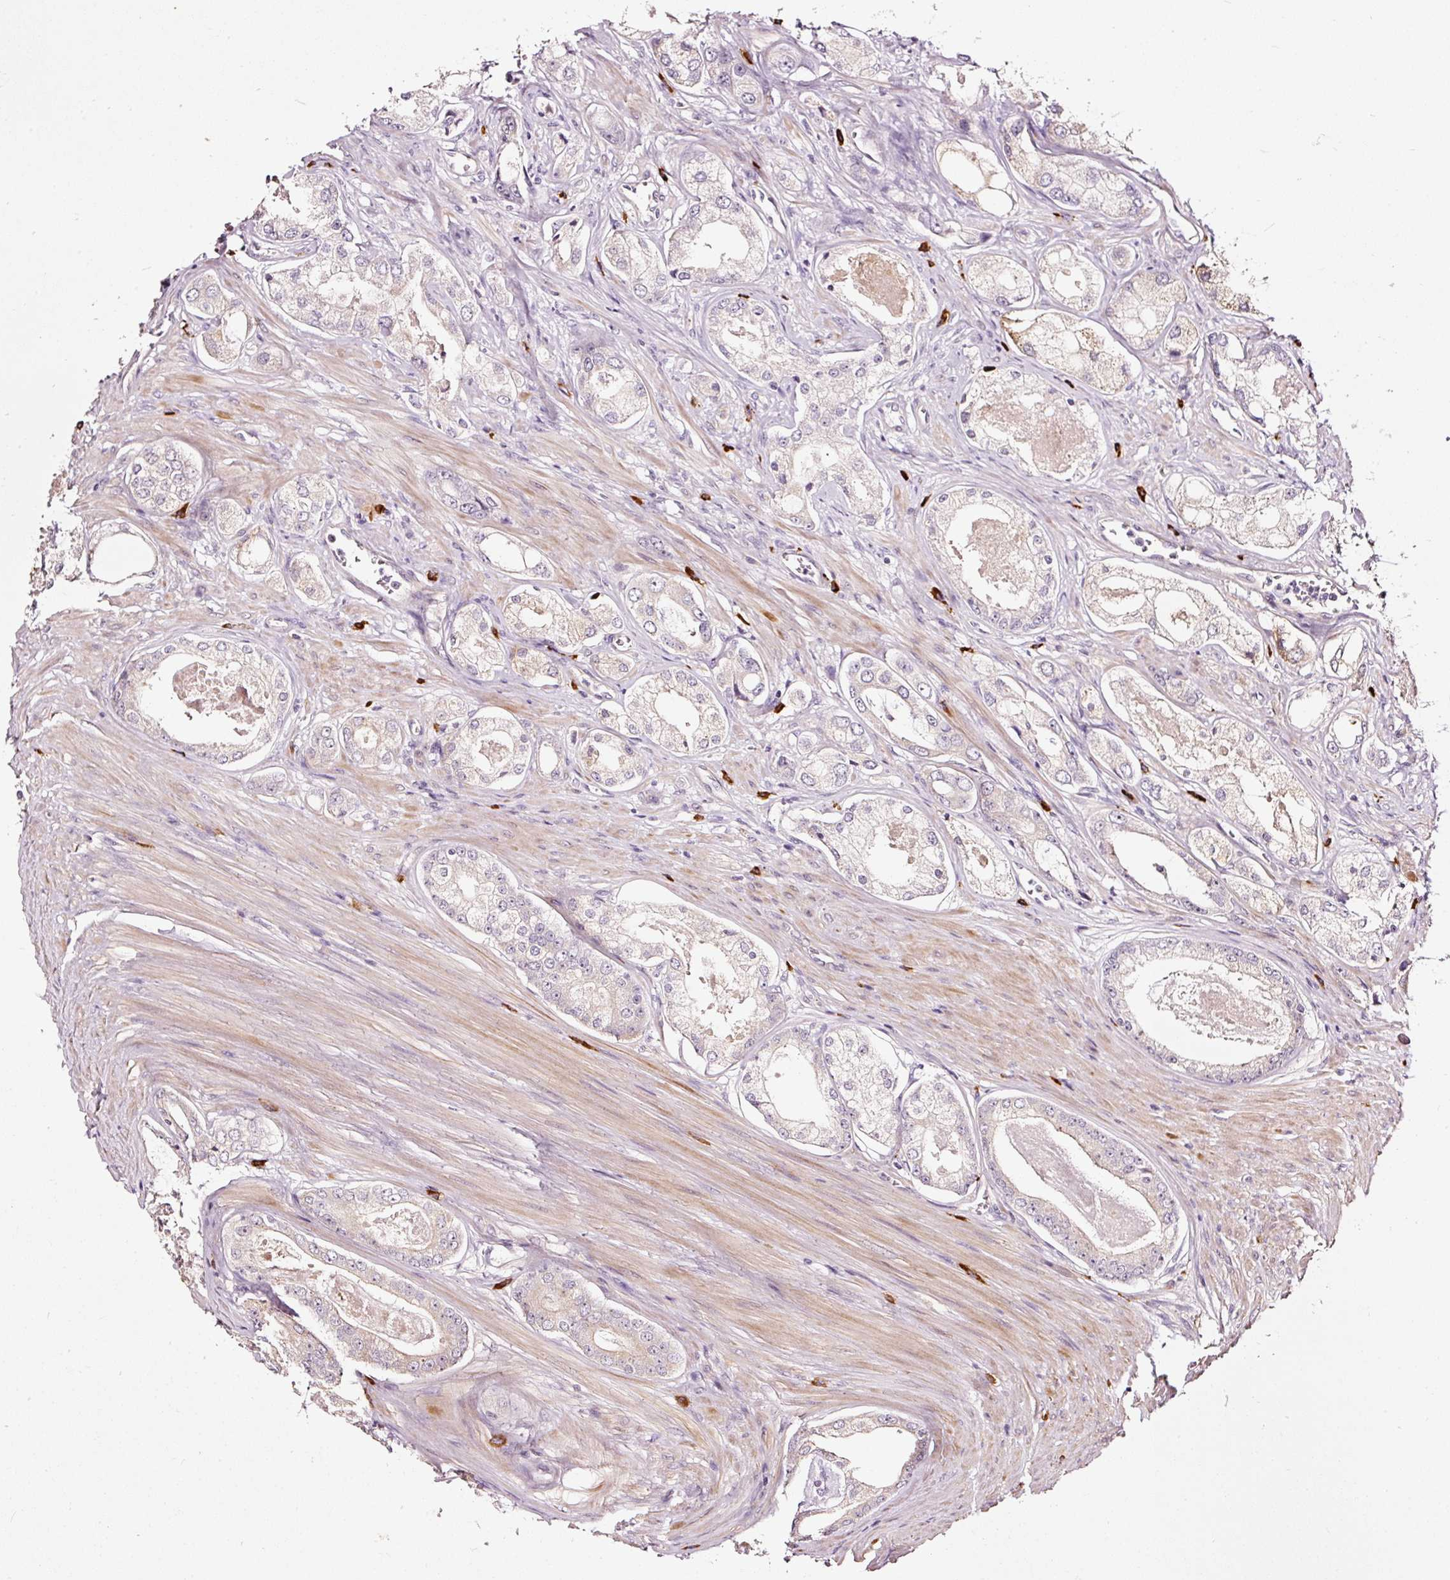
{"staining": {"intensity": "negative", "quantity": "none", "location": "none"}, "tissue": "prostate cancer", "cell_type": "Tumor cells", "image_type": "cancer", "snomed": [{"axis": "morphology", "description": "Adenocarcinoma, Low grade"}, {"axis": "topography", "description": "Prostate"}], "caption": "Immunohistochemical staining of low-grade adenocarcinoma (prostate) demonstrates no significant staining in tumor cells.", "gene": "UTP14A", "patient": {"sex": "male", "age": 68}}